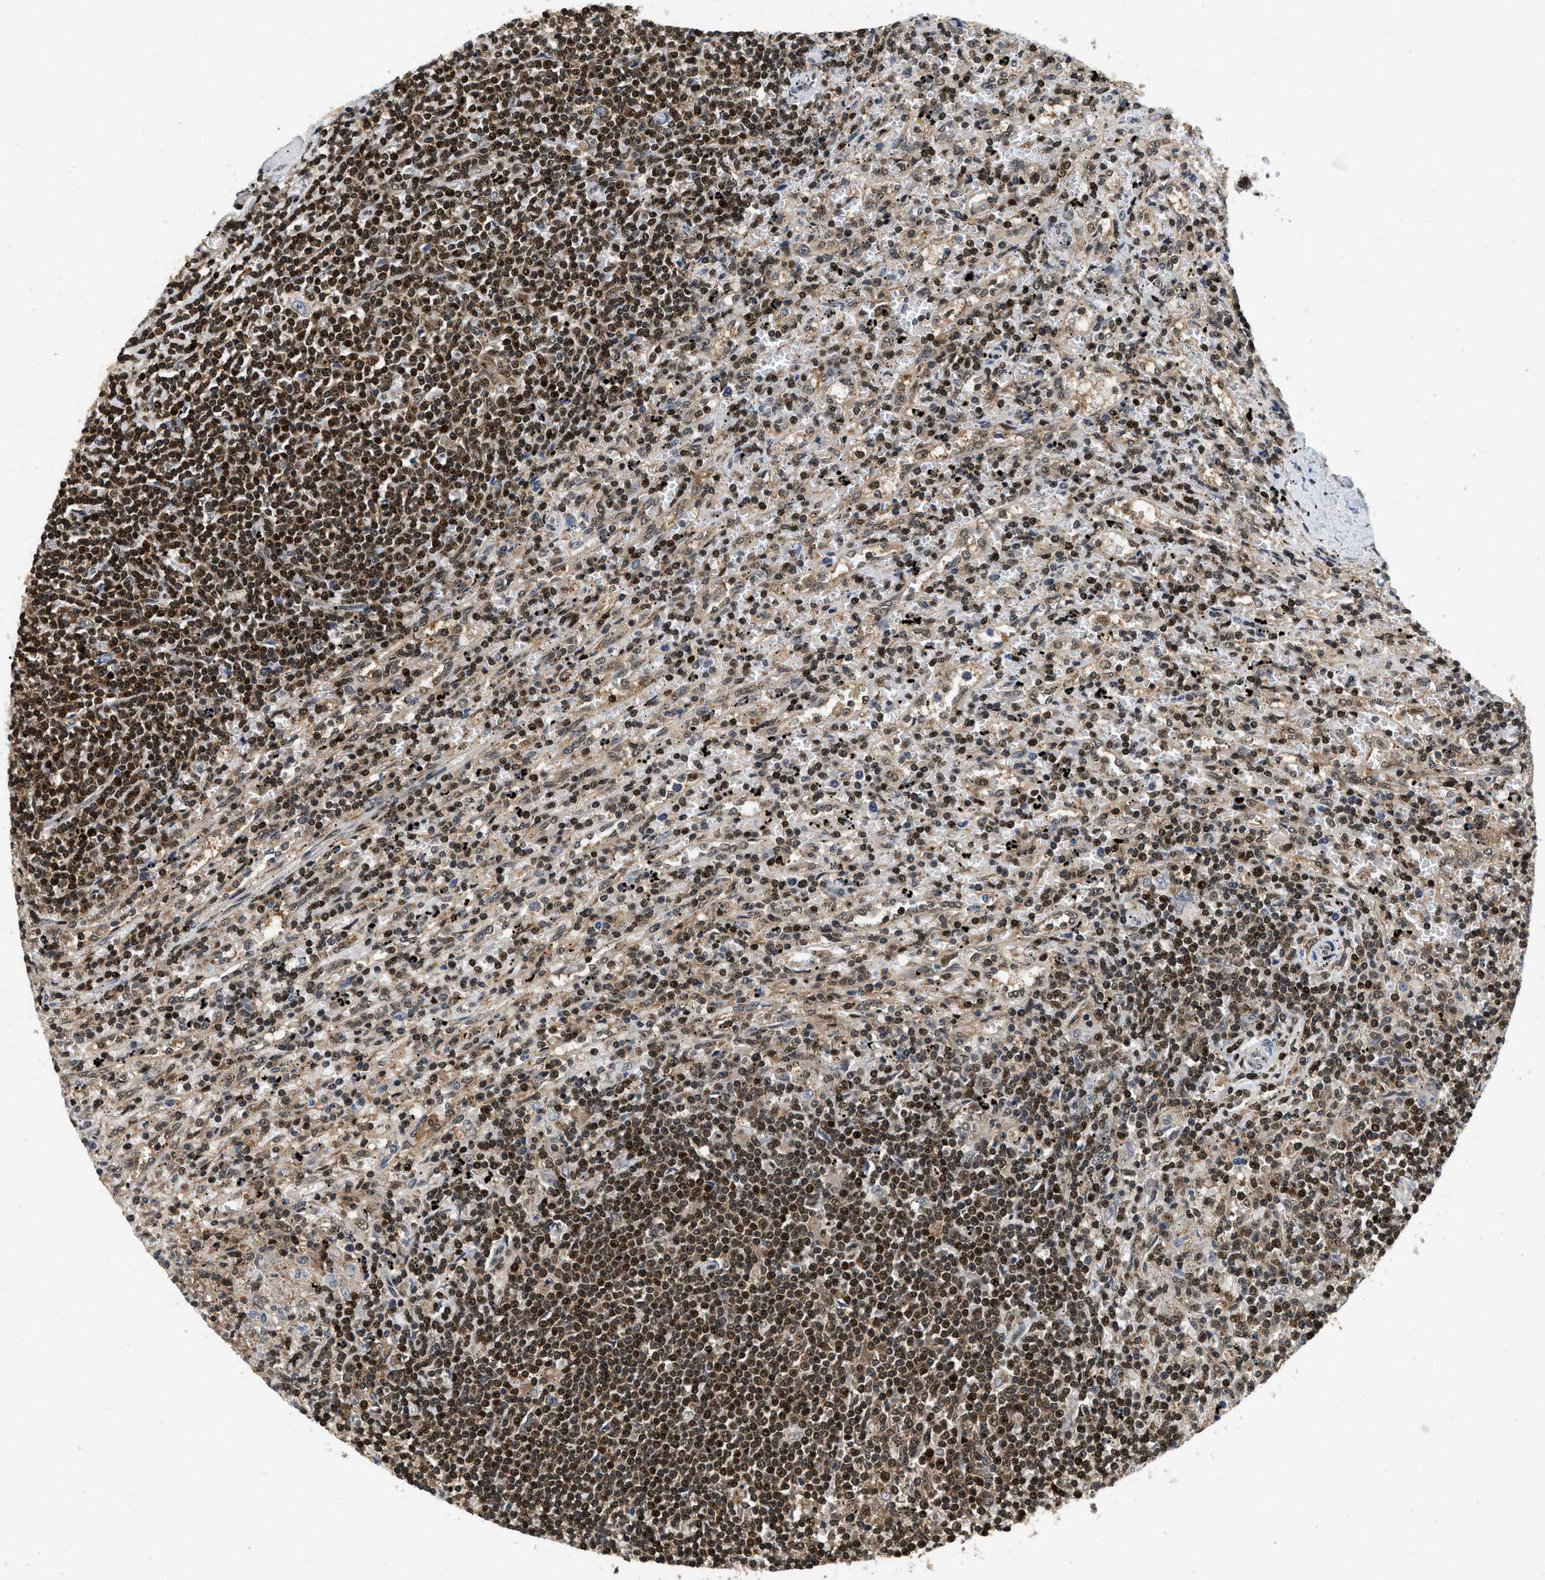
{"staining": {"intensity": "moderate", "quantity": "25%-75%", "location": "nuclear"}, "tissue": "lymphoma", "cell_type": "Tumor cells", "image_type": "cancer", "snomed": [{"axis": "morphology", "description": "Malignant lymphoma, non-Hodgkin's type, Low grade"}, {"axis": "topography", "description": "Spleen"}], "caption": "High-power microscopy captured an immunohistochemistry (IHC) histopathology image of low-grade malignant lymphoma, non-Hodgkin's type, revealing moderate nuclear expression in about 25%-75% of tumor cells.", "gene": "ATF7IP", "patient": {"sex": "male", "age": 76}}